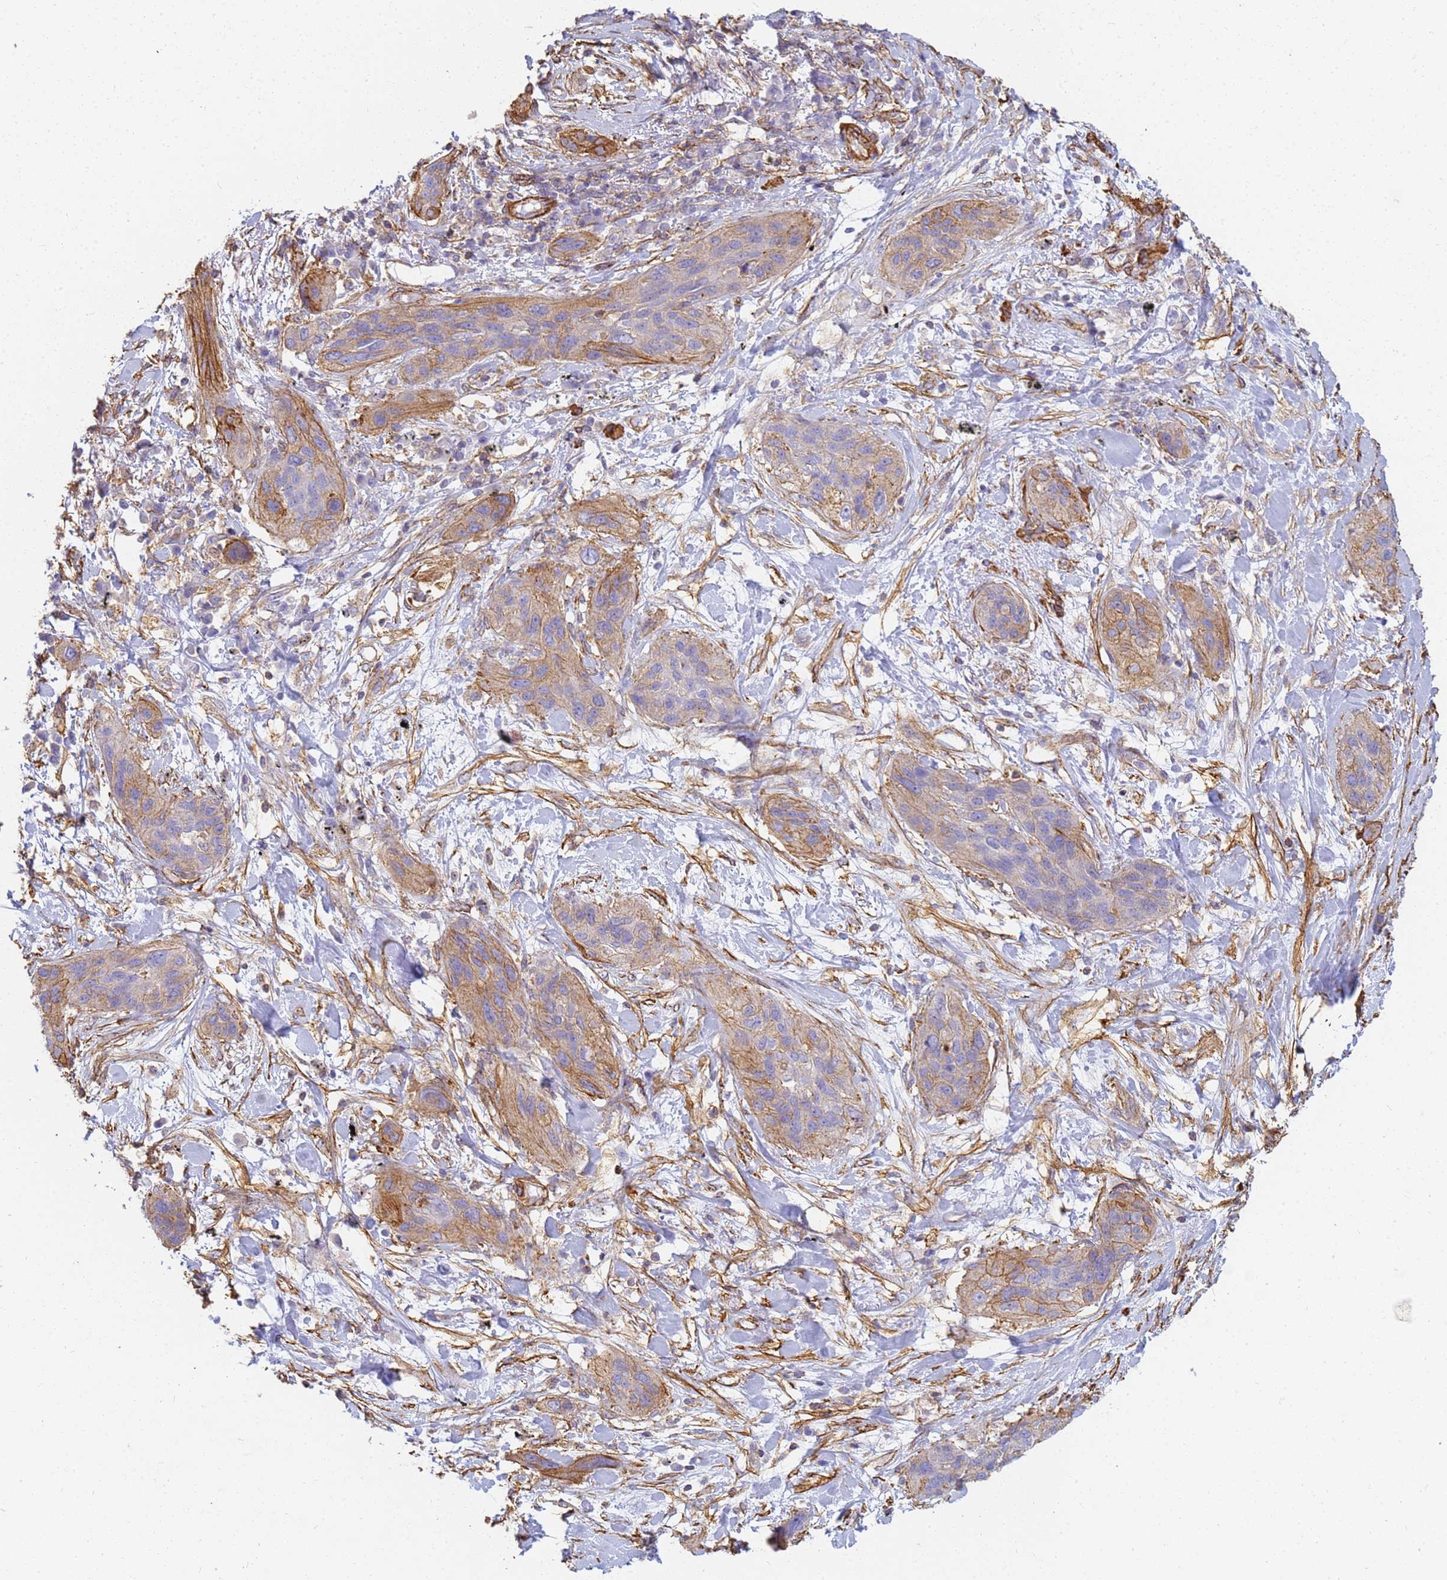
{"staining": {"intensity": "moderate", "quantity": "25%-75%", "location": "cytoplasmic/membranous"}, "tissue": "lung cancer", "cell_type": "Tumor cells", "image_type": "cancer", "snomed": [{"axis": "morphology", "description": "Squamous cell carcinoma, NOS"}, {"axis": "topography", "description": "Lung"}], "caption": "IHC staining of lung cancer (squamous cell carcinoma), which demonstrates medium levels of moderate cytoplasmic/membranous staining in about 25%-75% of tumor cells indicating moderate cytoplasmic/membranous protein expression. The staining was performed using DAB (3,3'-diaminobenzidine) (brown) for protein detection and nuclei were counterstained in hematoxylin (blue).", "gene": "TPM1", "patient": {"sex": "female", "age": 70}}